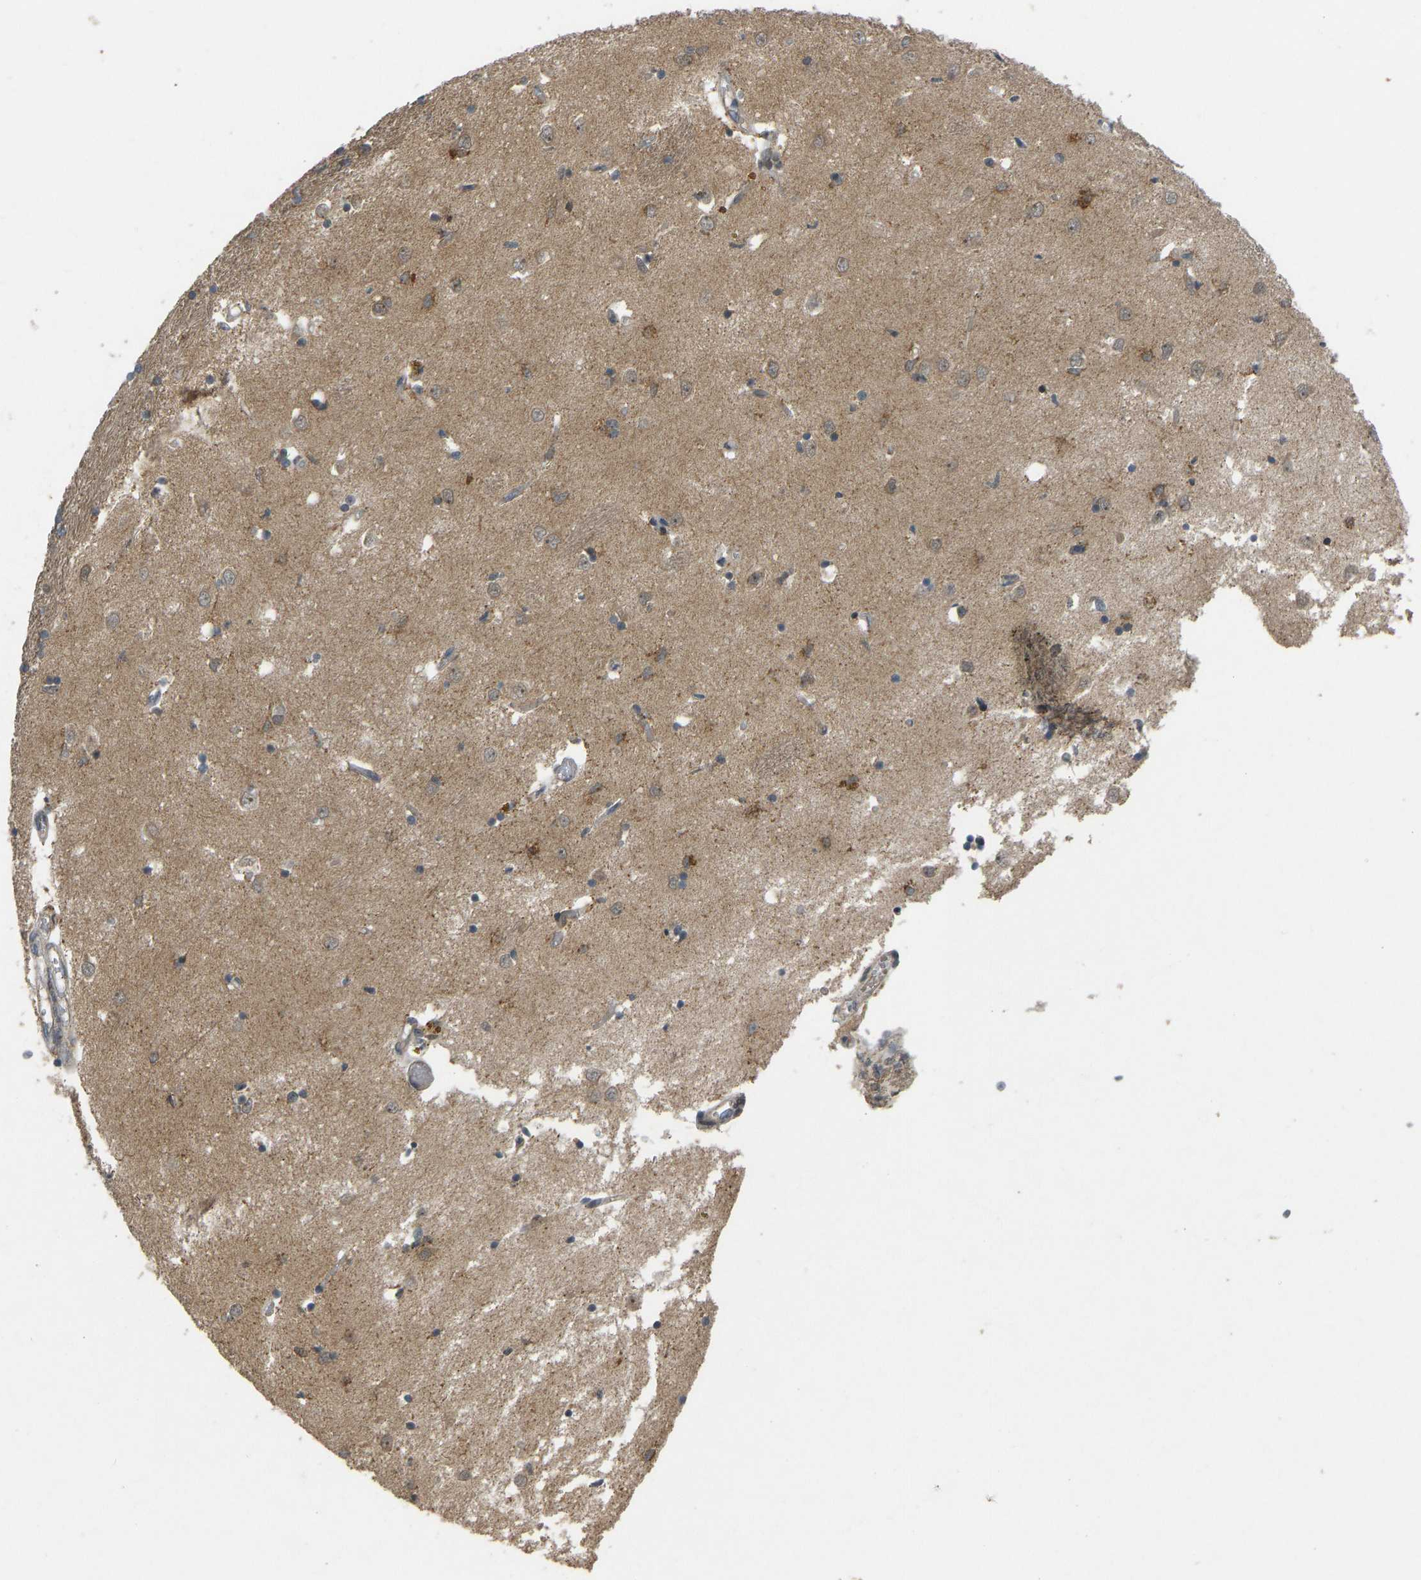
{"staining": {"intensity": "moderate", "quantity": "25%-75%", "location": "cytoplasmic/membranous"}, "tissue": "caudate", "cell_type": "Glial cells", "image_type": "normal", "snomed": [{"axis": "morphology", "description": "Normal tissue, NOS"}, {"axis": "topography", "description": "Lateral ventricle wall"}], "caption": "Immunohistochemical staining of normal caudate exhibits medium levels of moderate cytoplasmic/membranous positivity in approximately 25%-75% of glial cells. The protein is stained brown, and the nuclei are stained in blue (DAB (3,3'-diaminobenzidine) IHC with brightfield microscopy, high magnification).", "gene": "ACADS", "patient": {"sex": "female", "age": 19}}